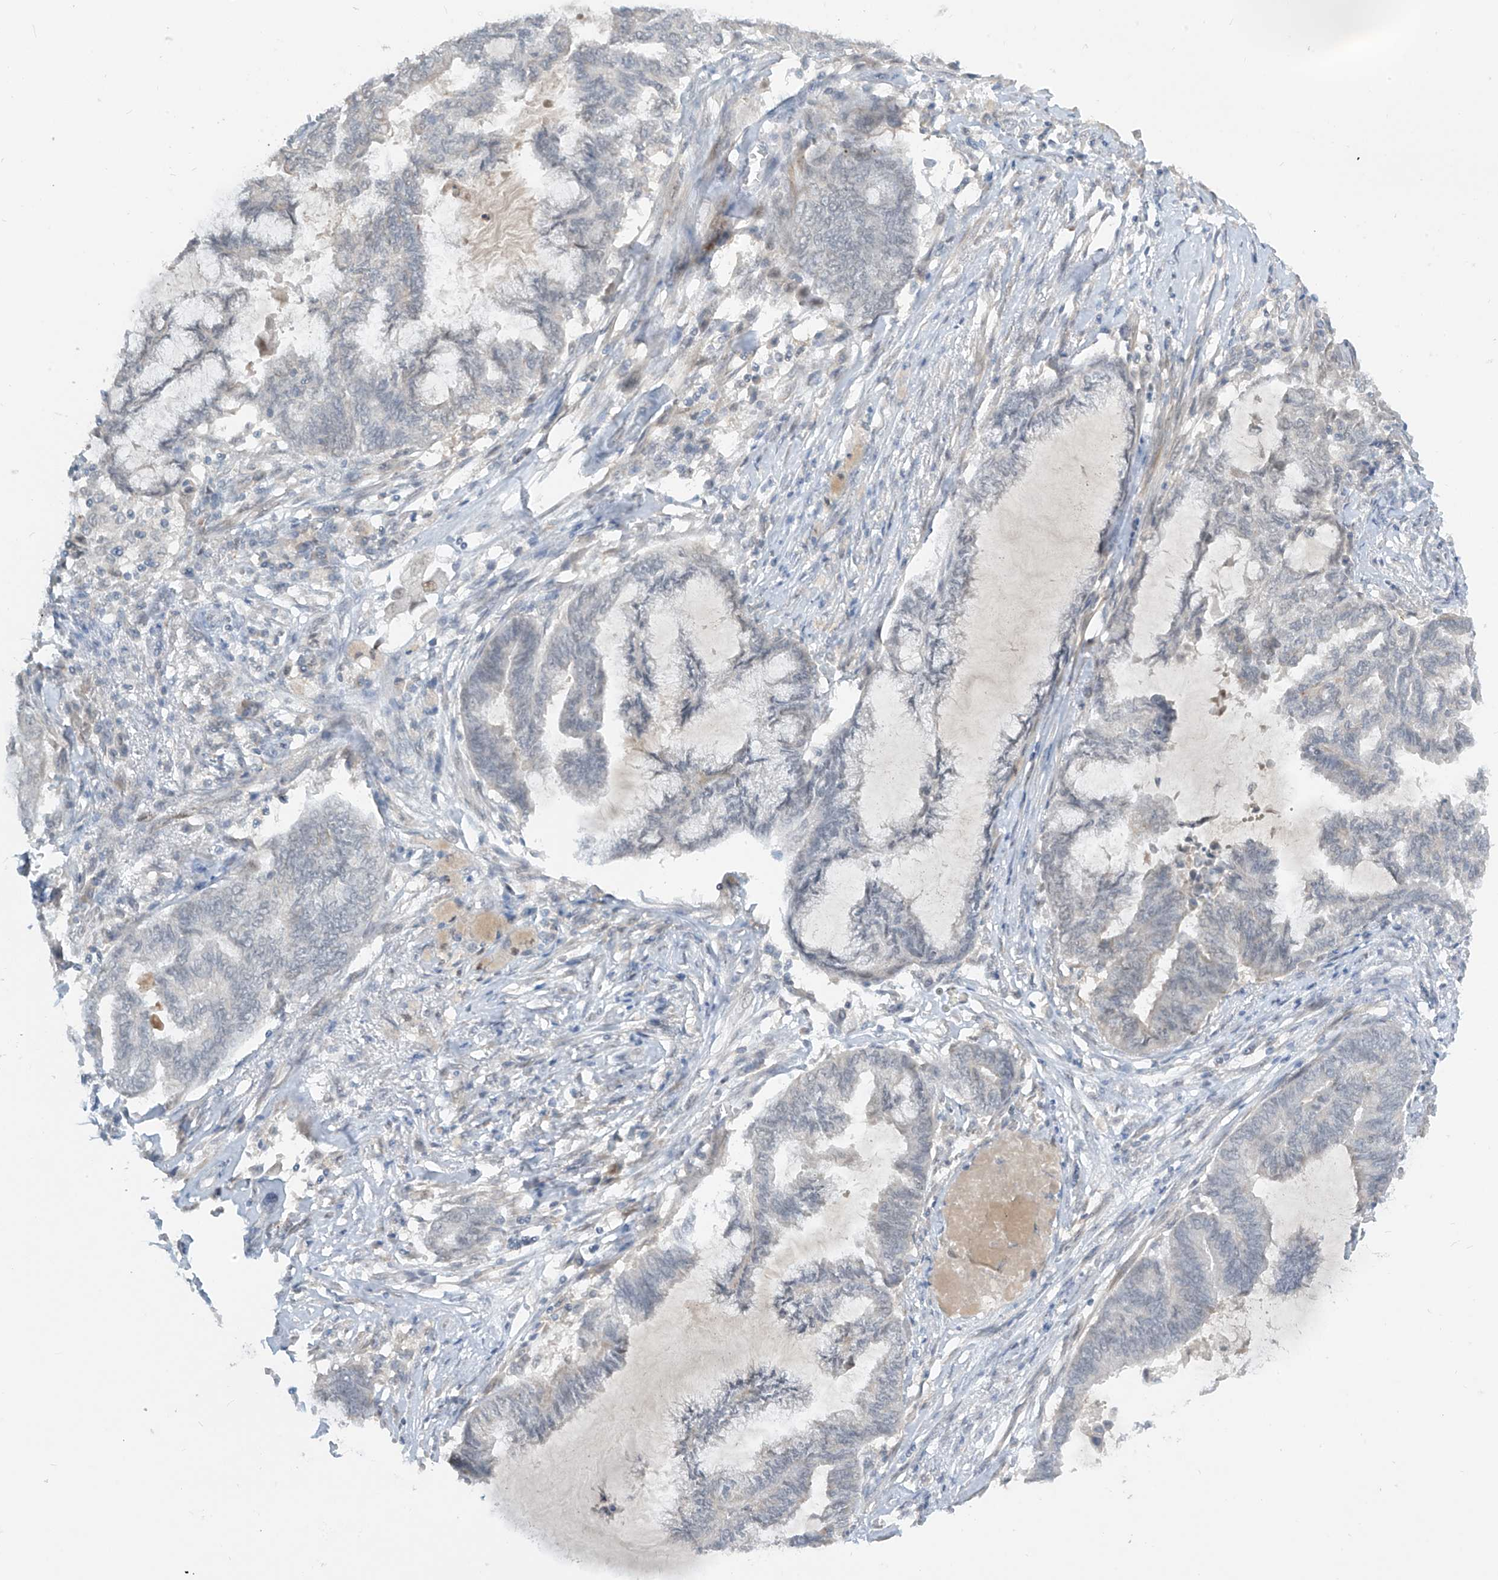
{"staining": {"intensity": "negative", "quantity": "none", "location": "none"}, "tissue": "endometrial cancer", "cell_type": "Tumor cells", "image_type": "cancer", "snomed": [{"axis": "morphology", "description": "Adenocarcinoma, NOS"}, {"axis": "topography", "description": "Endometrium"}], "caption": "An IHC micrograph of endometrial cancer is shown. There is no staining in tumor cells of endometrial cancer.", "gene": "METAP1D", "patient": {"sex": "female", "age": 86}}